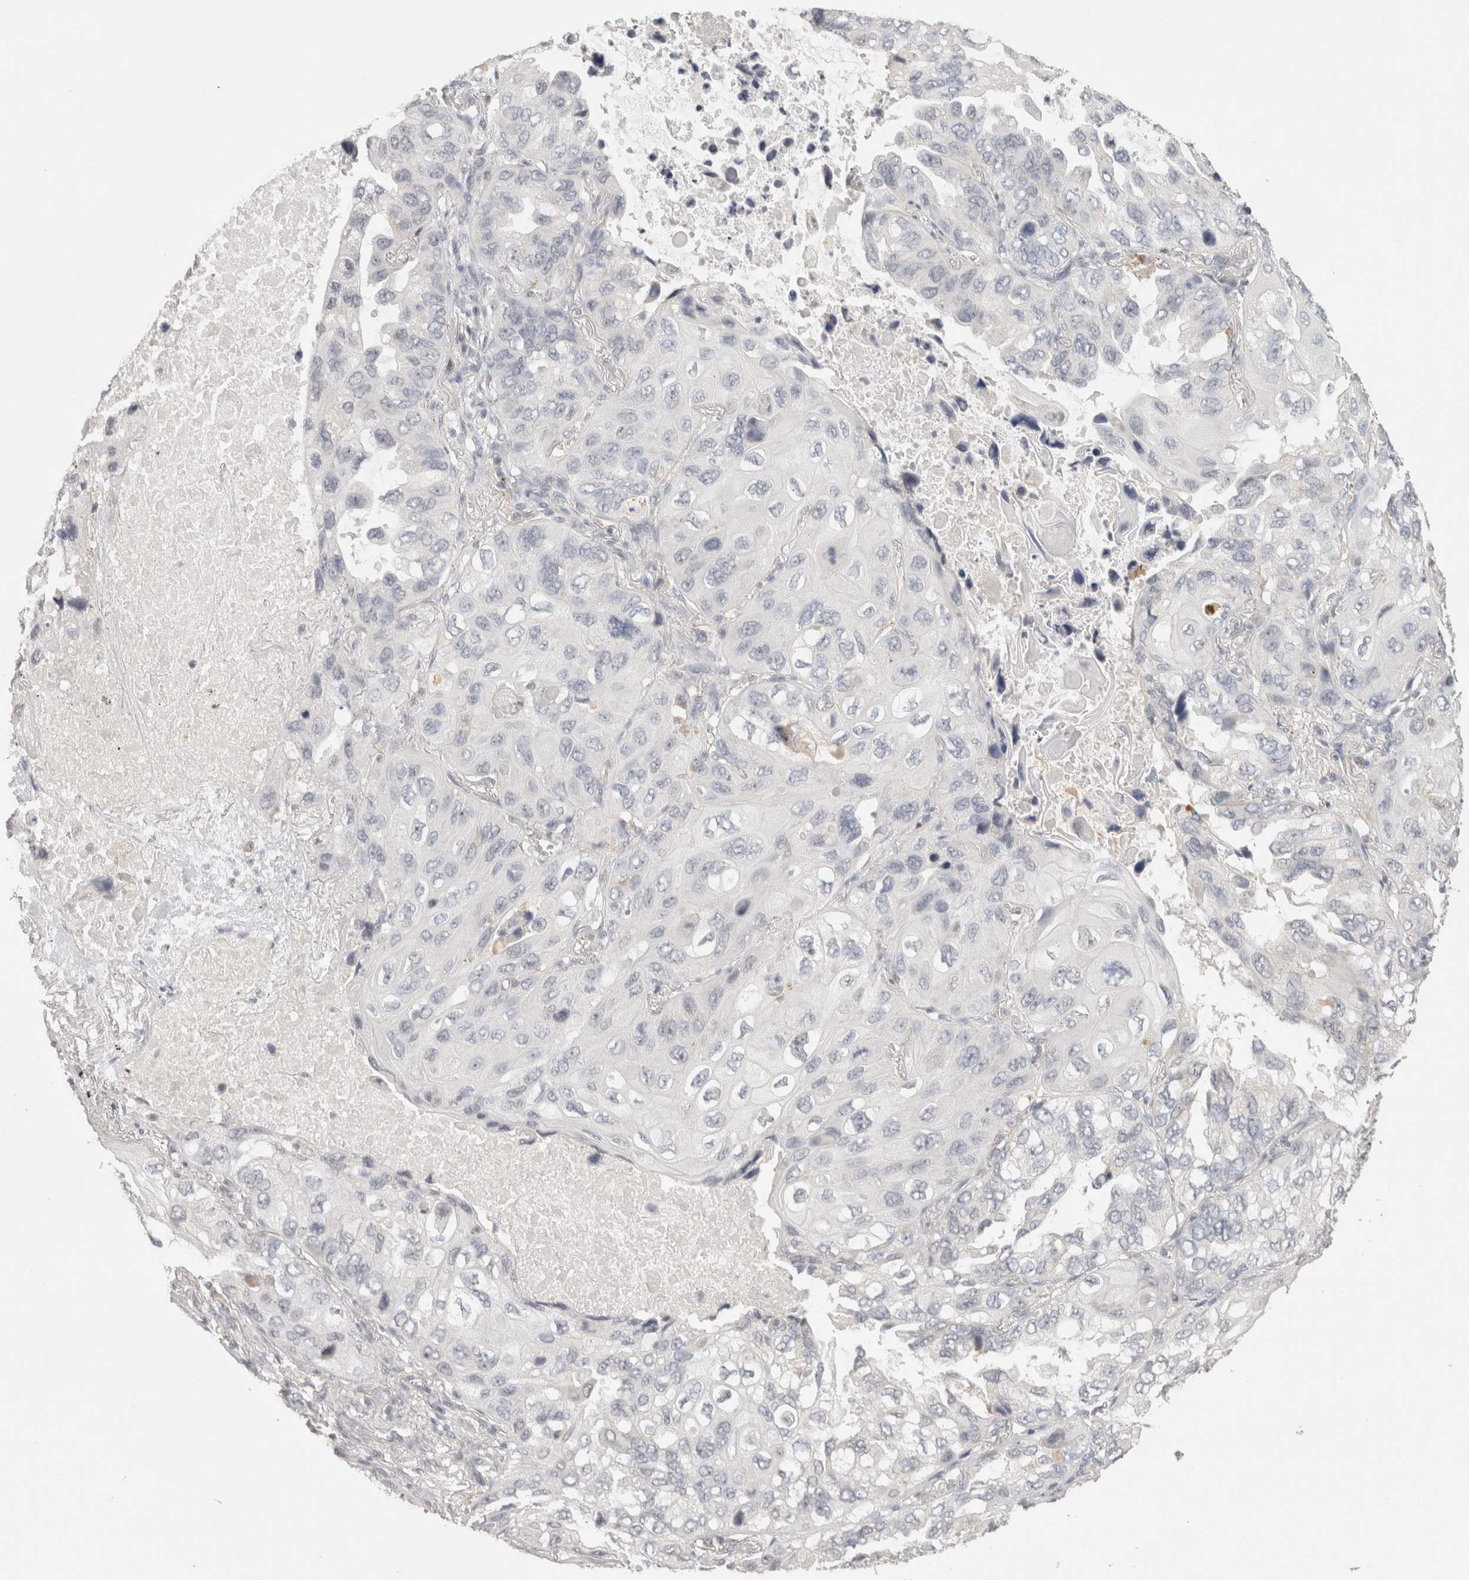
{"staining": {"intensity": "negative", "quantity": "none", "location": "none"}, "tissue": "lung cancer", "cell_type": "Tumor cells", "image_type": "cancer", "snomed": [{"axis": "morphology", "description": "Squamous cell carcinoma, NOS"}, {"axis": "topography", "description": "Lung"}], "caption": "Human squamous cell carcinoma (lung) stained for a protein using immunohistochemistry (IHC) exhibits no positivity in tumor cells.", "gene": "HAVCR2", "patient": {"sex": "female", "age": 73}}